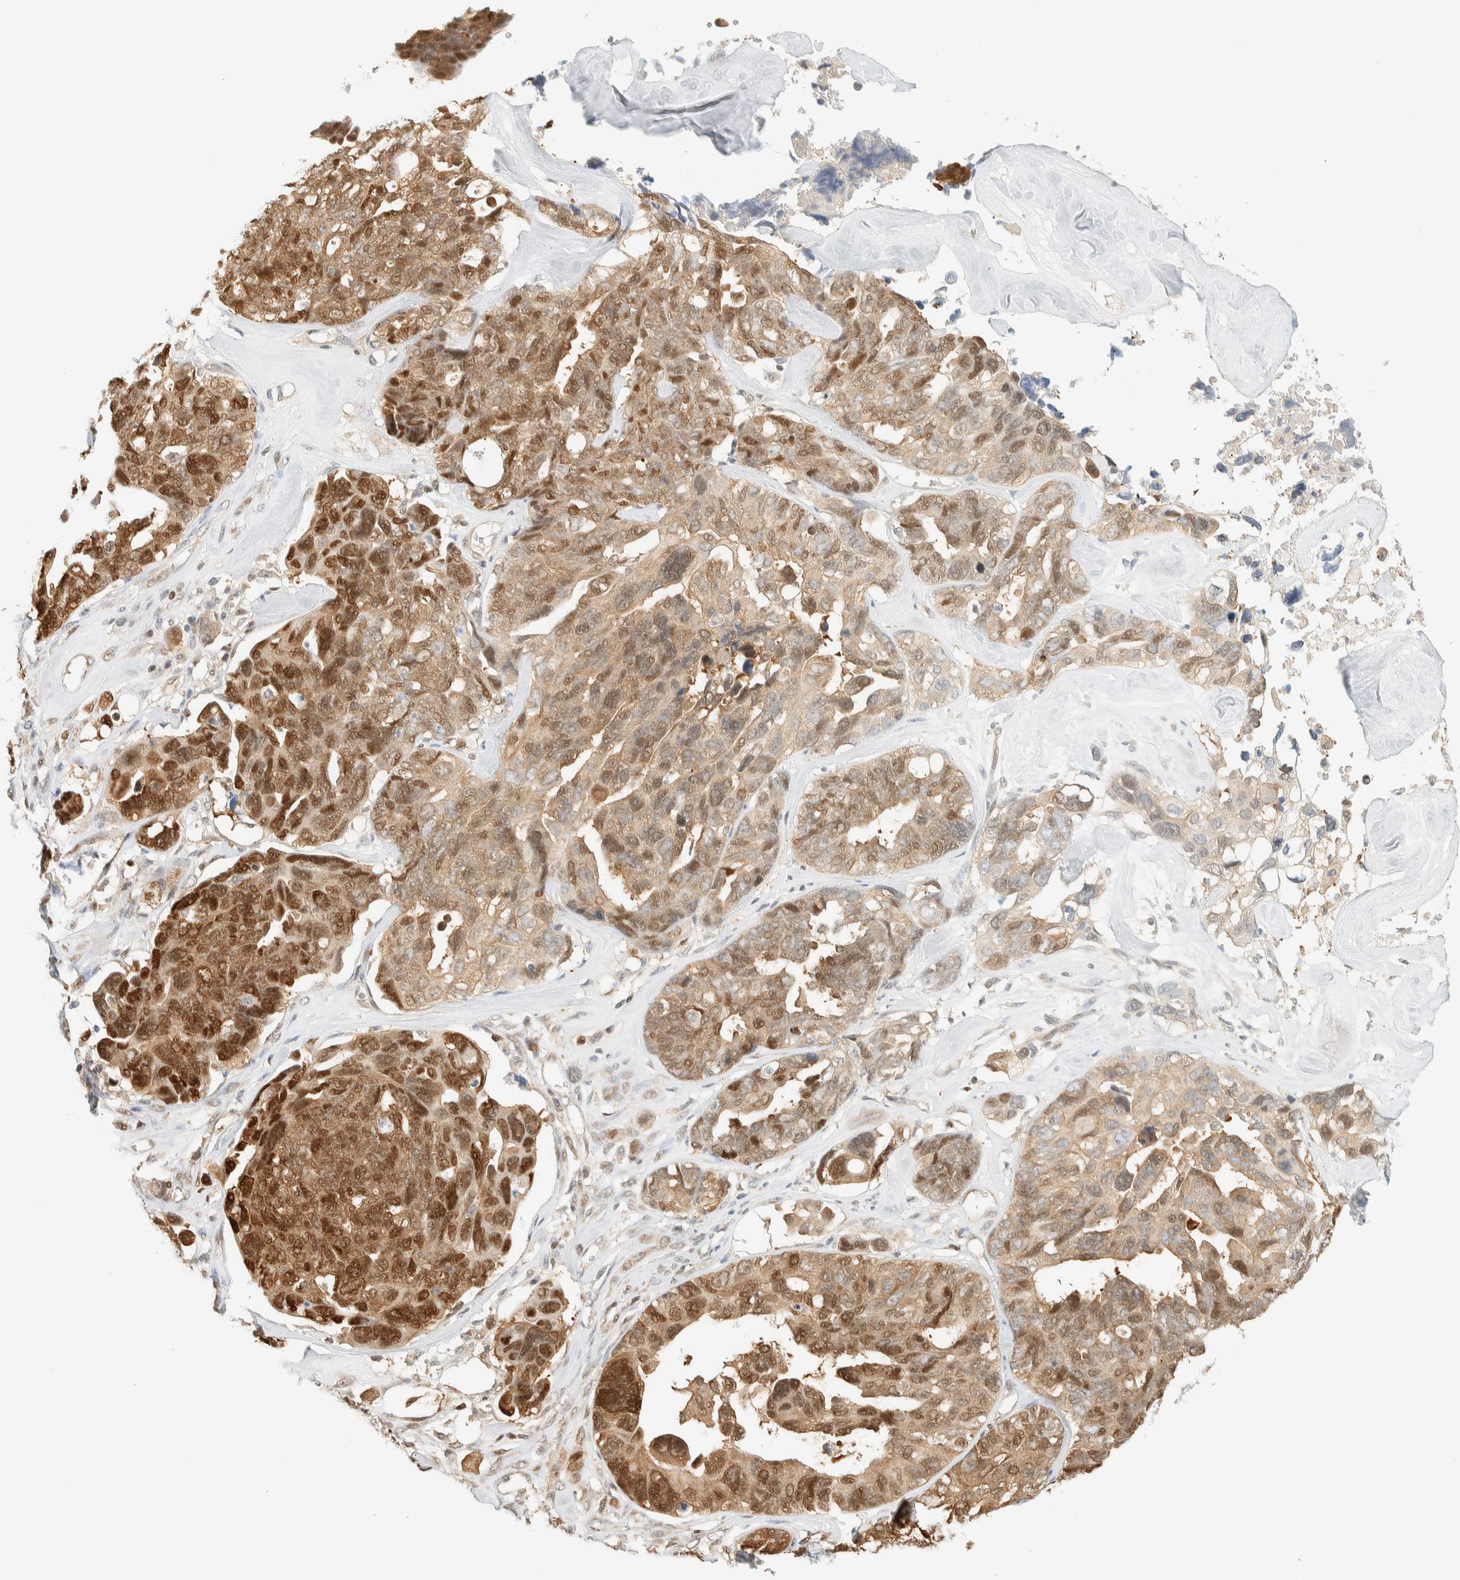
{"staining": {"intensity": "moderate", "quantity": ">75%", "location": "cytoplasmic/membranous,nuclear"}, "tissue": "ovarian cancer", "cell_type": "Tumor cells", "image_type": "cancer", "snomed": [{"axis": "morphology", "description": "Cystadenocarcinoma, serous, NOS"}, {"axis": "topography", "description": "Ovary"}], "caption": "This histopathology image demonstrates immunohistochemistry staining of human ovarian serous cystadenocarcinoma, with medium moderate cytoplasmic/membranous and nuclear staining in approximately >75% of tumor cells.", "gene": "ZBTB37", "patient": {"sex": "female", "age": 79}}